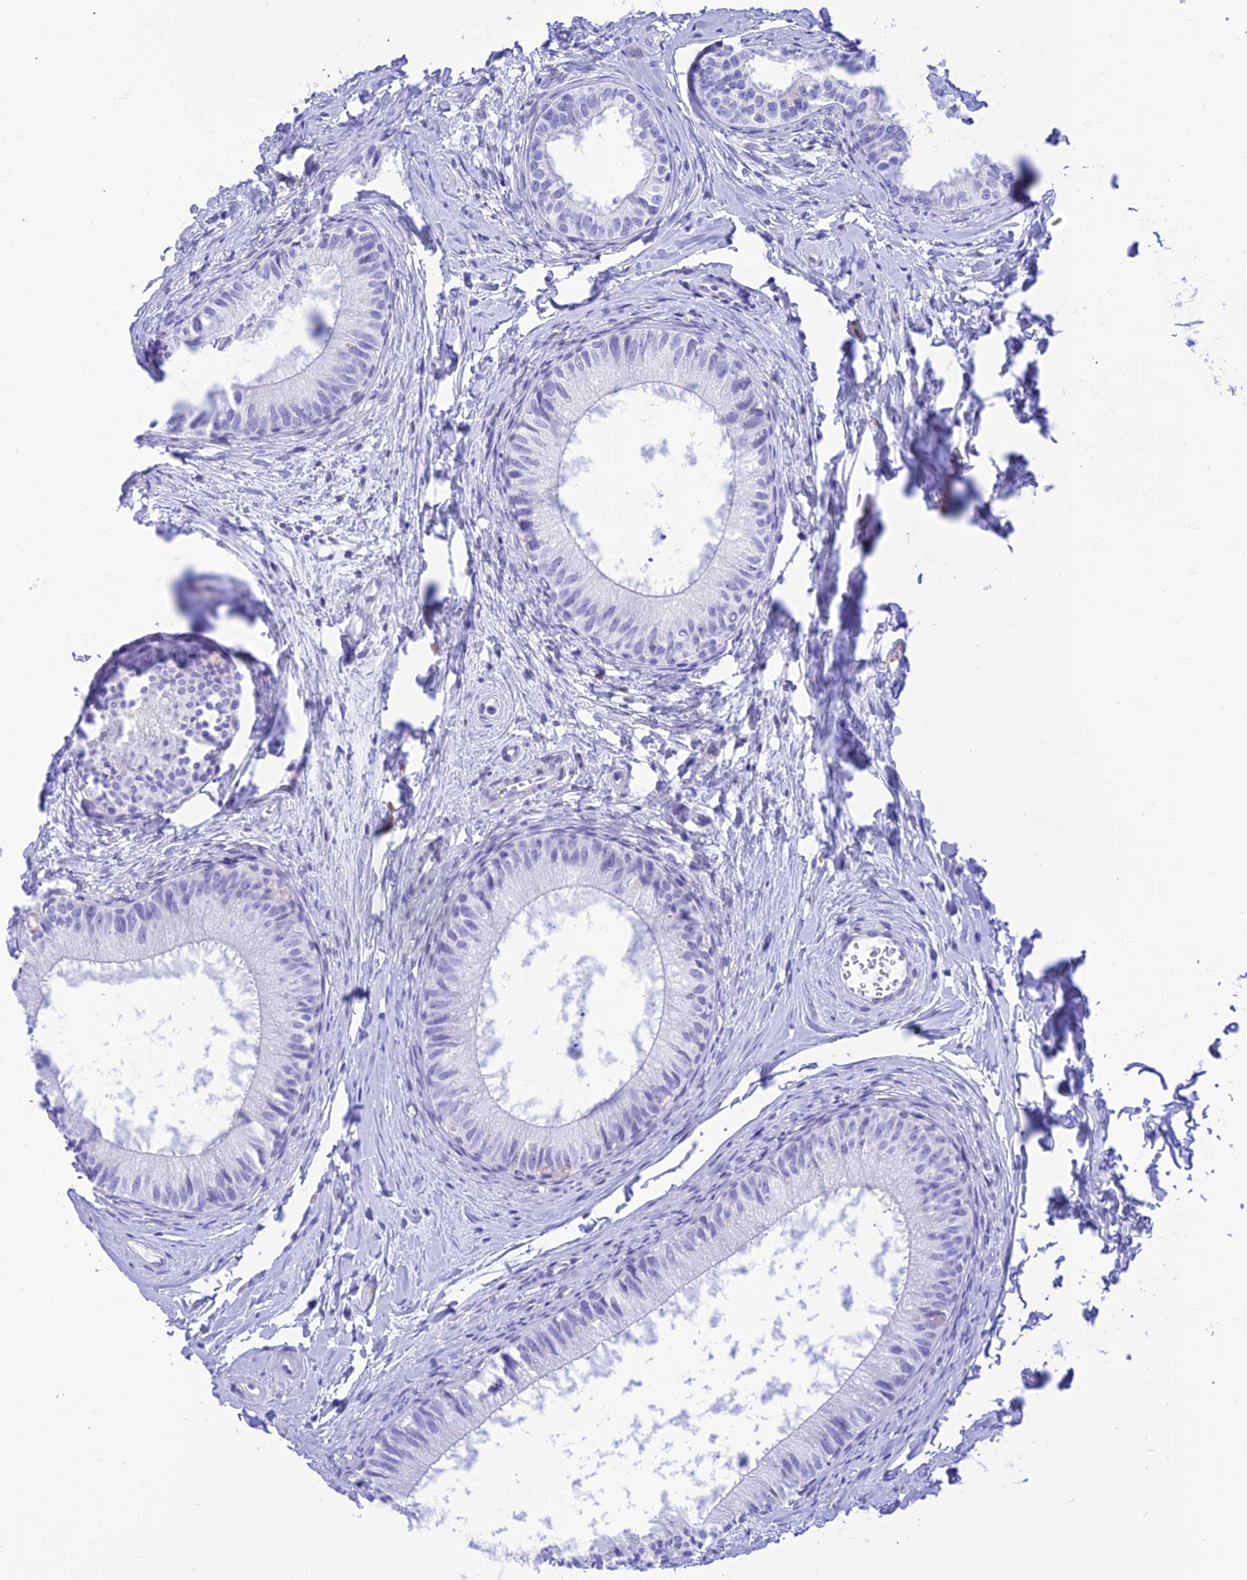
{"staining": {"intensity": "negative", "quantity": "none", "location": "none"}, "tissue": "epididymis", "cell_type": "Glandular cells", "image_type": "normal", "snomed": [{"axis": "morphology", "description": "Normal tissue, NOS"}, {"axis": "topography", "description": "Epididymis"}], "caption": "DAB immunohistochemical staining of benign human epididymis demonstrates no significant positivity in glandular cells.", "gene": "PRNP", "patient": {"sex": "male", "age": 34}}